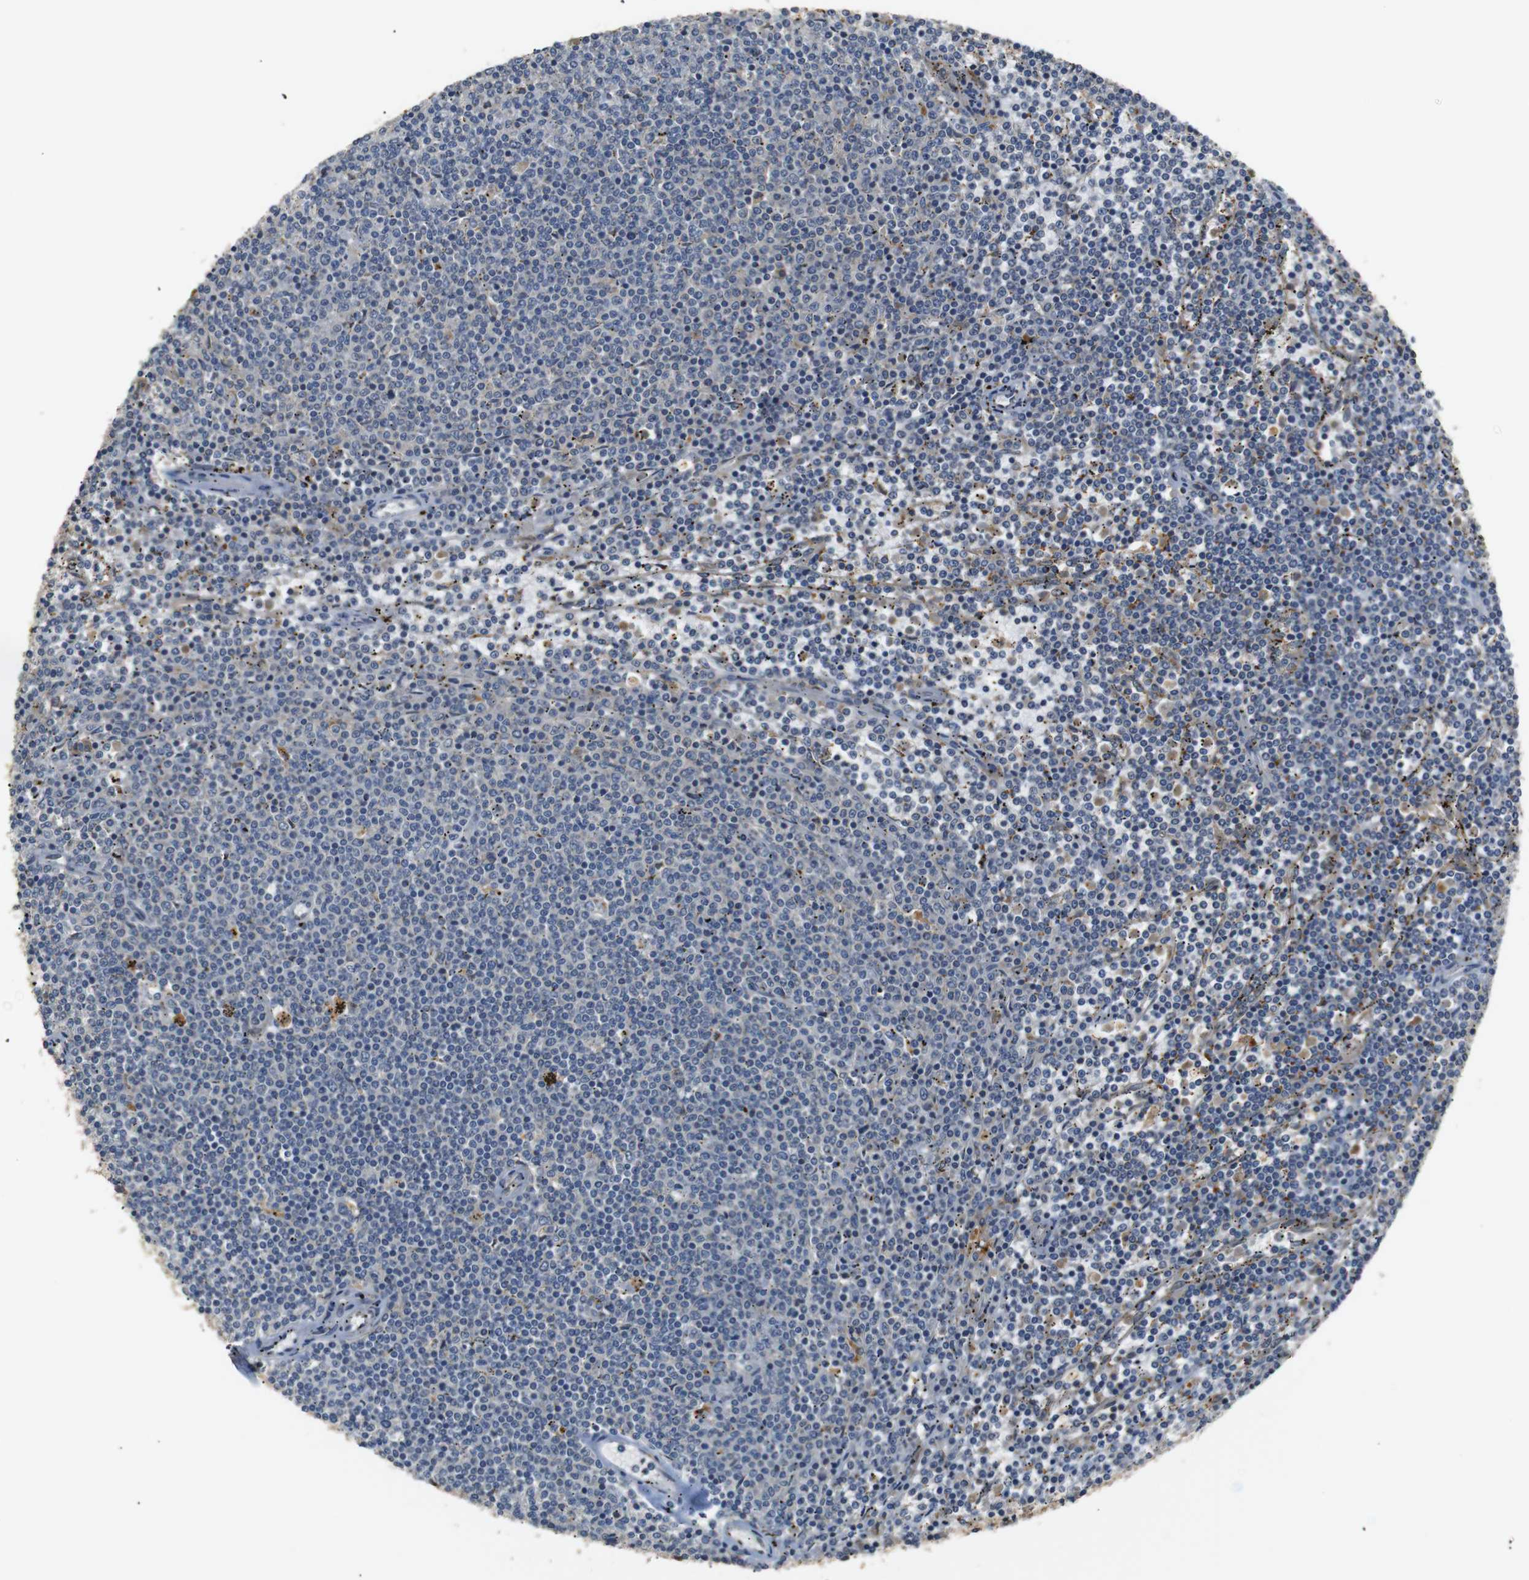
{"staining": {"intensity": "negative", "quantity": "none", "location": "none"}, "tissue": "lymphoma", "cell_type": "Tumor cells", "image_type": "cancer", "snomed": [{"axis": "morphology", "description": "Malignant lymphoma, non-Hodgkin's type, Low grade"}, {"axis": "topography", "description": "Spleen"}], "caption": "An IHC photomicrograph of lymphoma is shown. There is no staining in tumor cells of lymphoma.", "gene": "TMED2", "patient": {"sex": "female", "age": 50}}